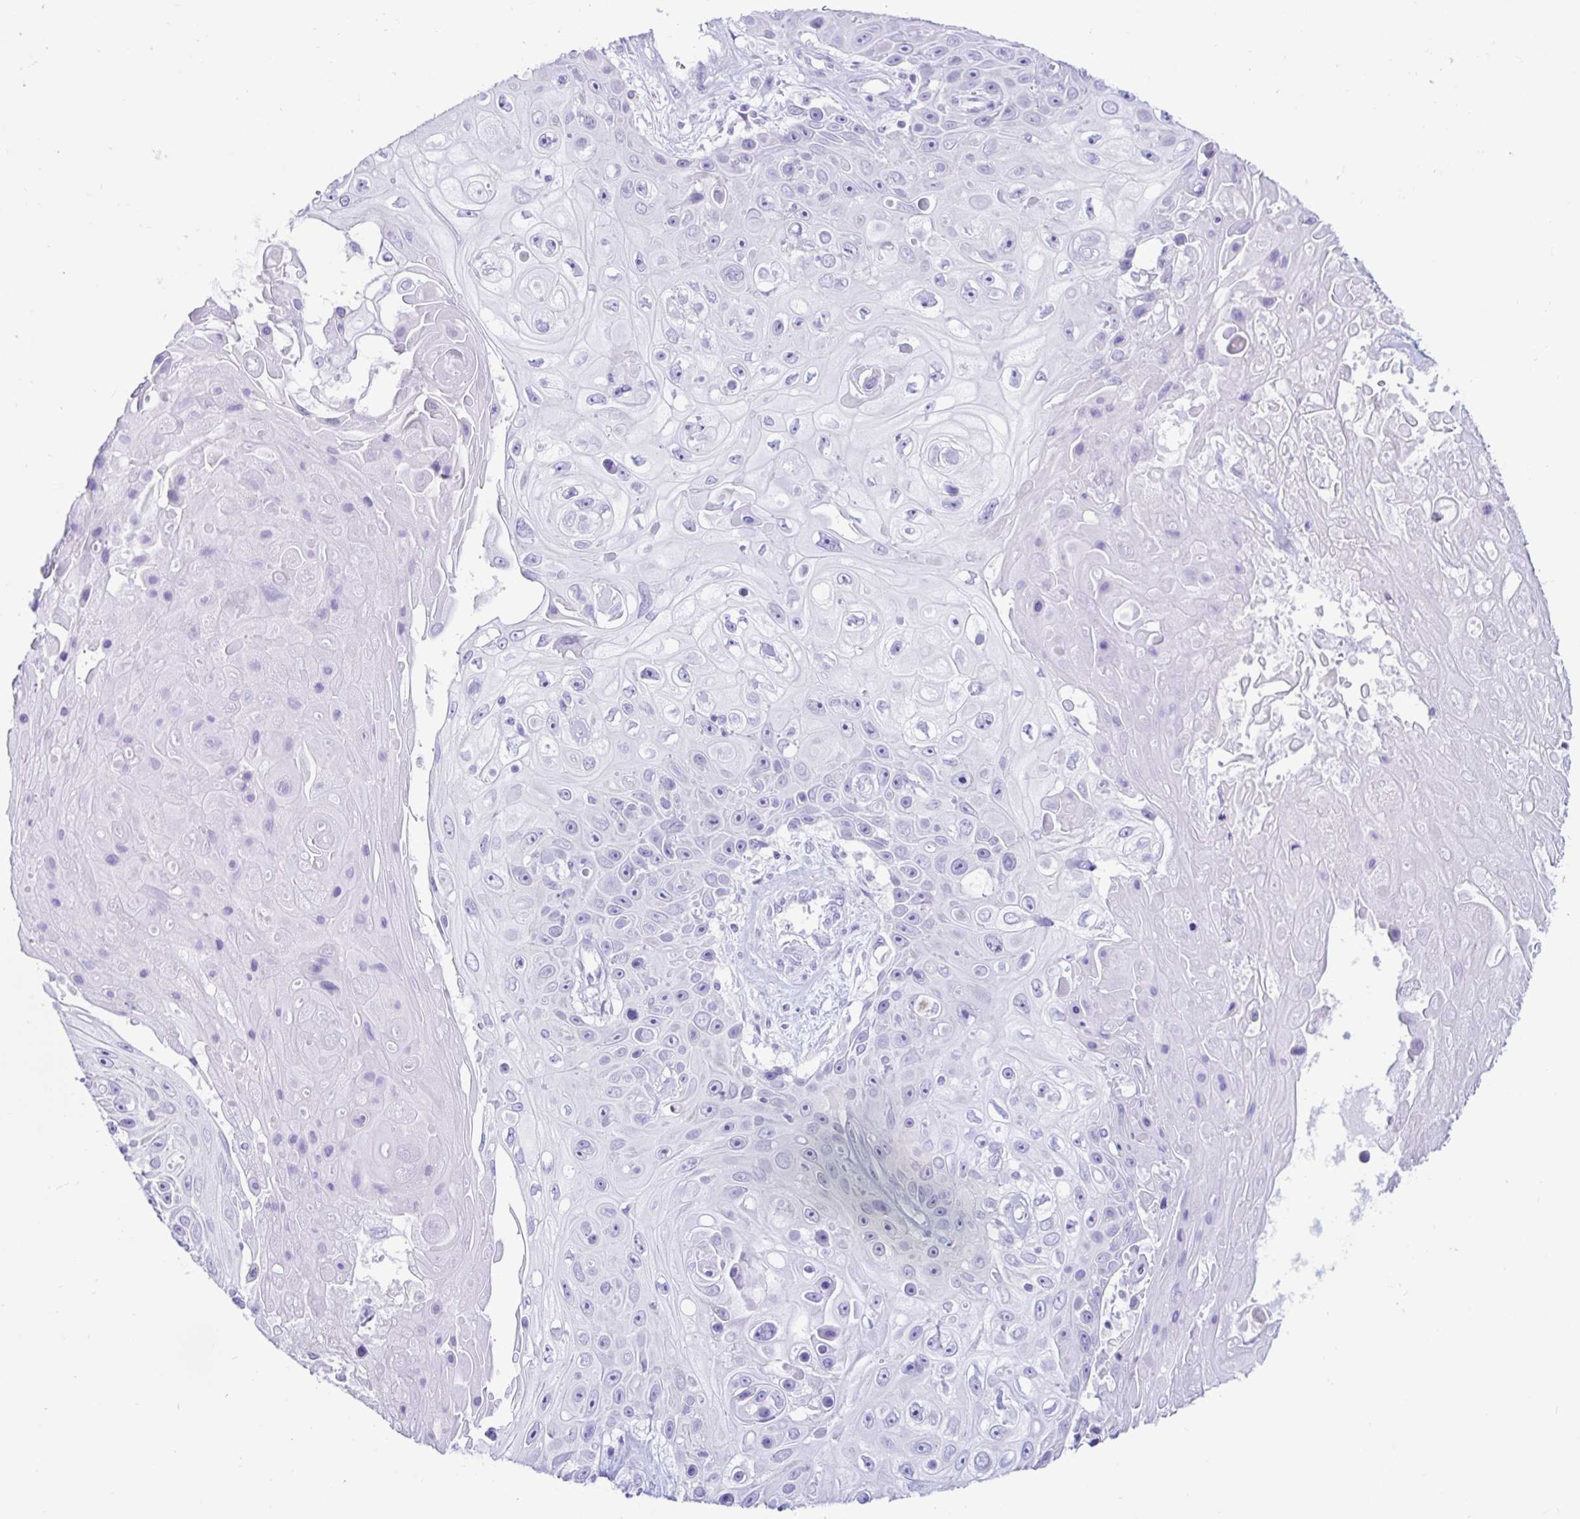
{"staining": {"intensity": "negative", "quantity": "none", "location": "none"}, "tissue": "skin cancer", "cell_type": "Tumor cells", "image_type": "cancer", "snomed": [{"axis": "morphology", "description": "Squamous cell carcinoma, NOS"}, {"axis": "topography", "description": "Skin"}], "caption": "Tumor cells show no significant expression in squamous cell carcinoma (skin).", "gene": "BEST1", "patient": {"sex": "male", "age": 82}}